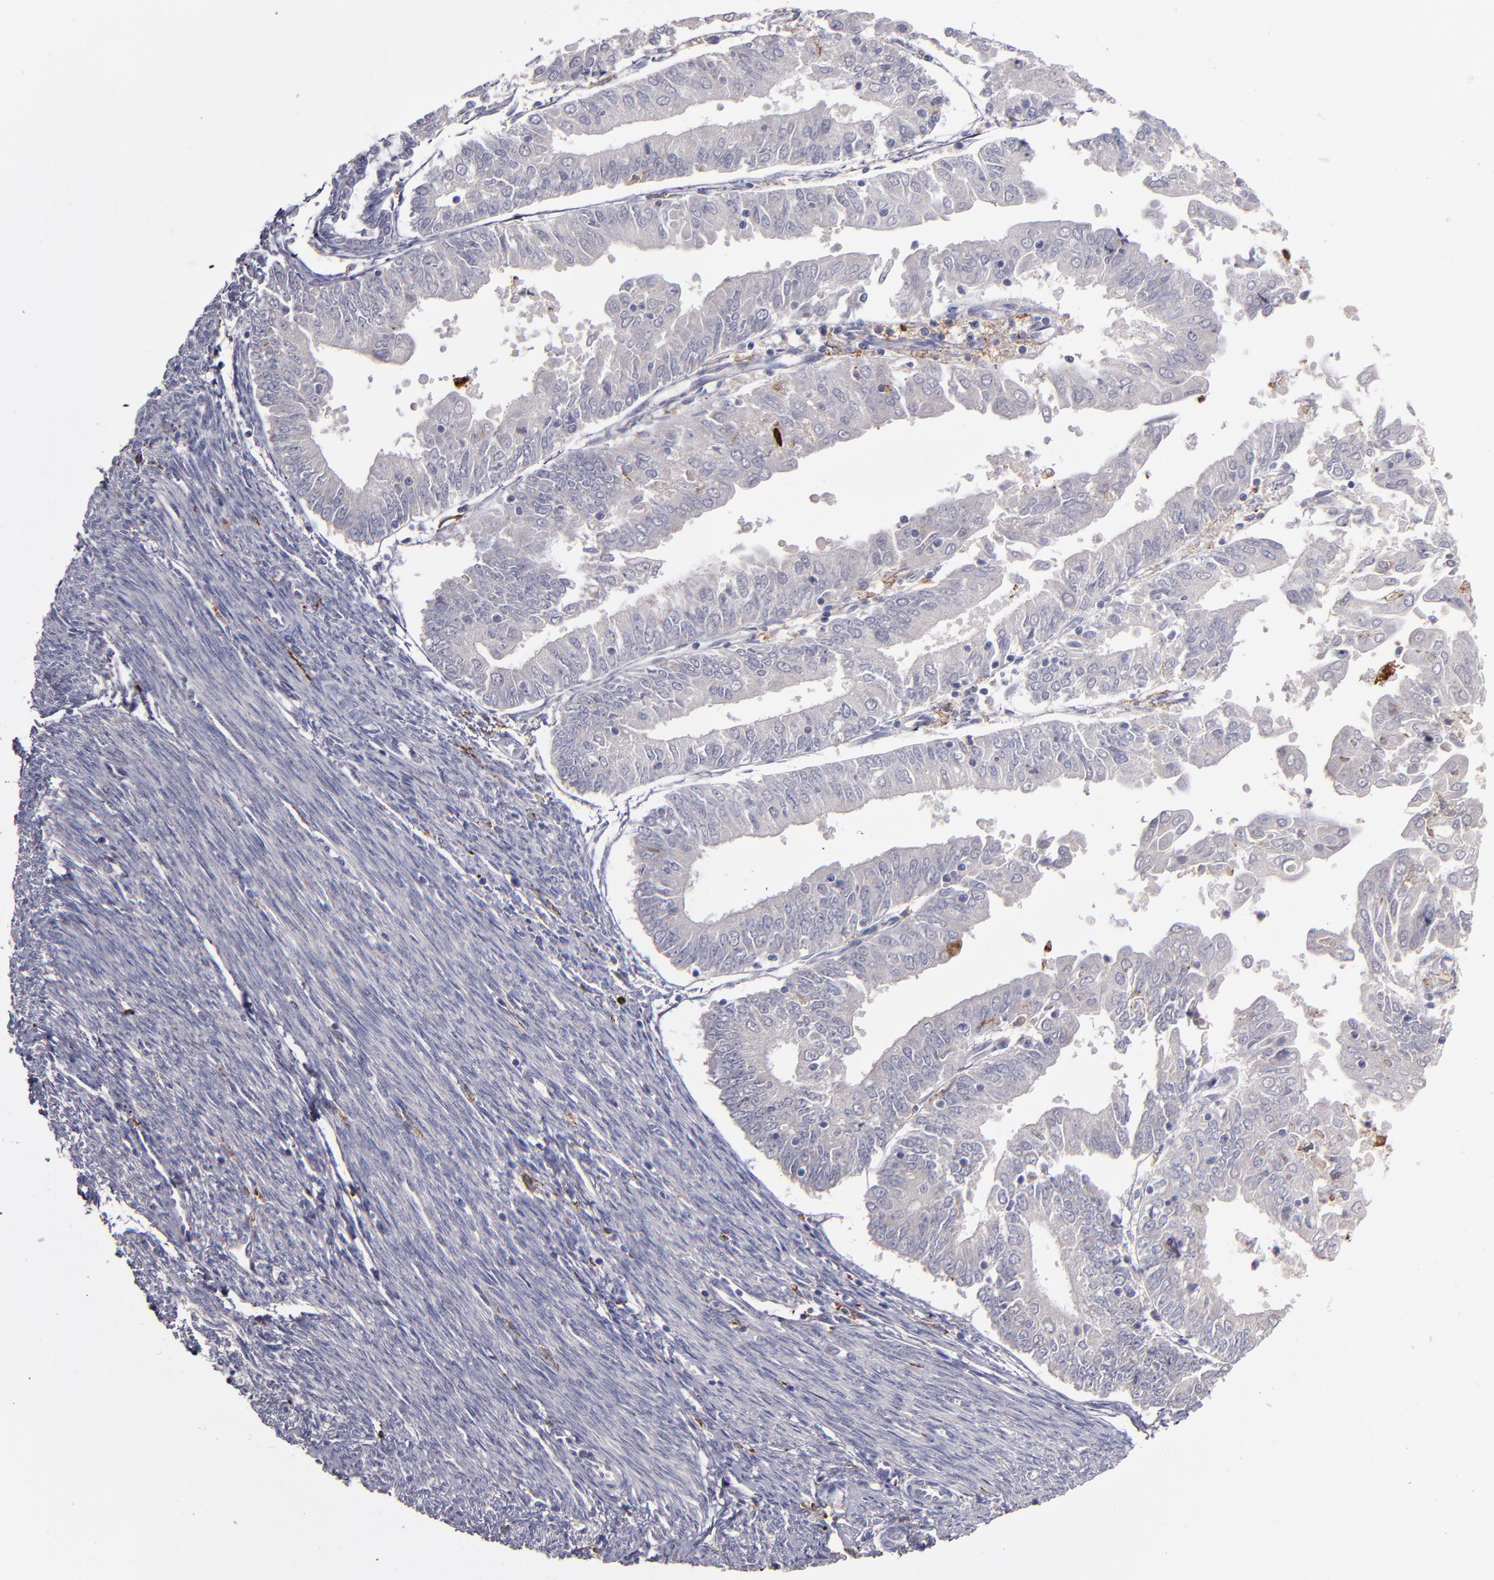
{"staining": {"intensity": "strong", "quantity": "<25%", "location": "cytoplasmic/membranous"}, "tissue": "endometrial cancer", "cell_type": "Tumor cells", "image_type": "cancer", "snomed": [{"axis": "morphology", "description": "Adenocarcinoma, NOS"}, {"axis": "topography", "description": "Endometrium"}], "caption": "Strong cytoplasmic/membranous protein positivity is appreciated in about <25% of tumor cells in adenocarcinoma (endometrial).", "gene": "GLDC", "patient": {"sex": "female", "age": 79}}